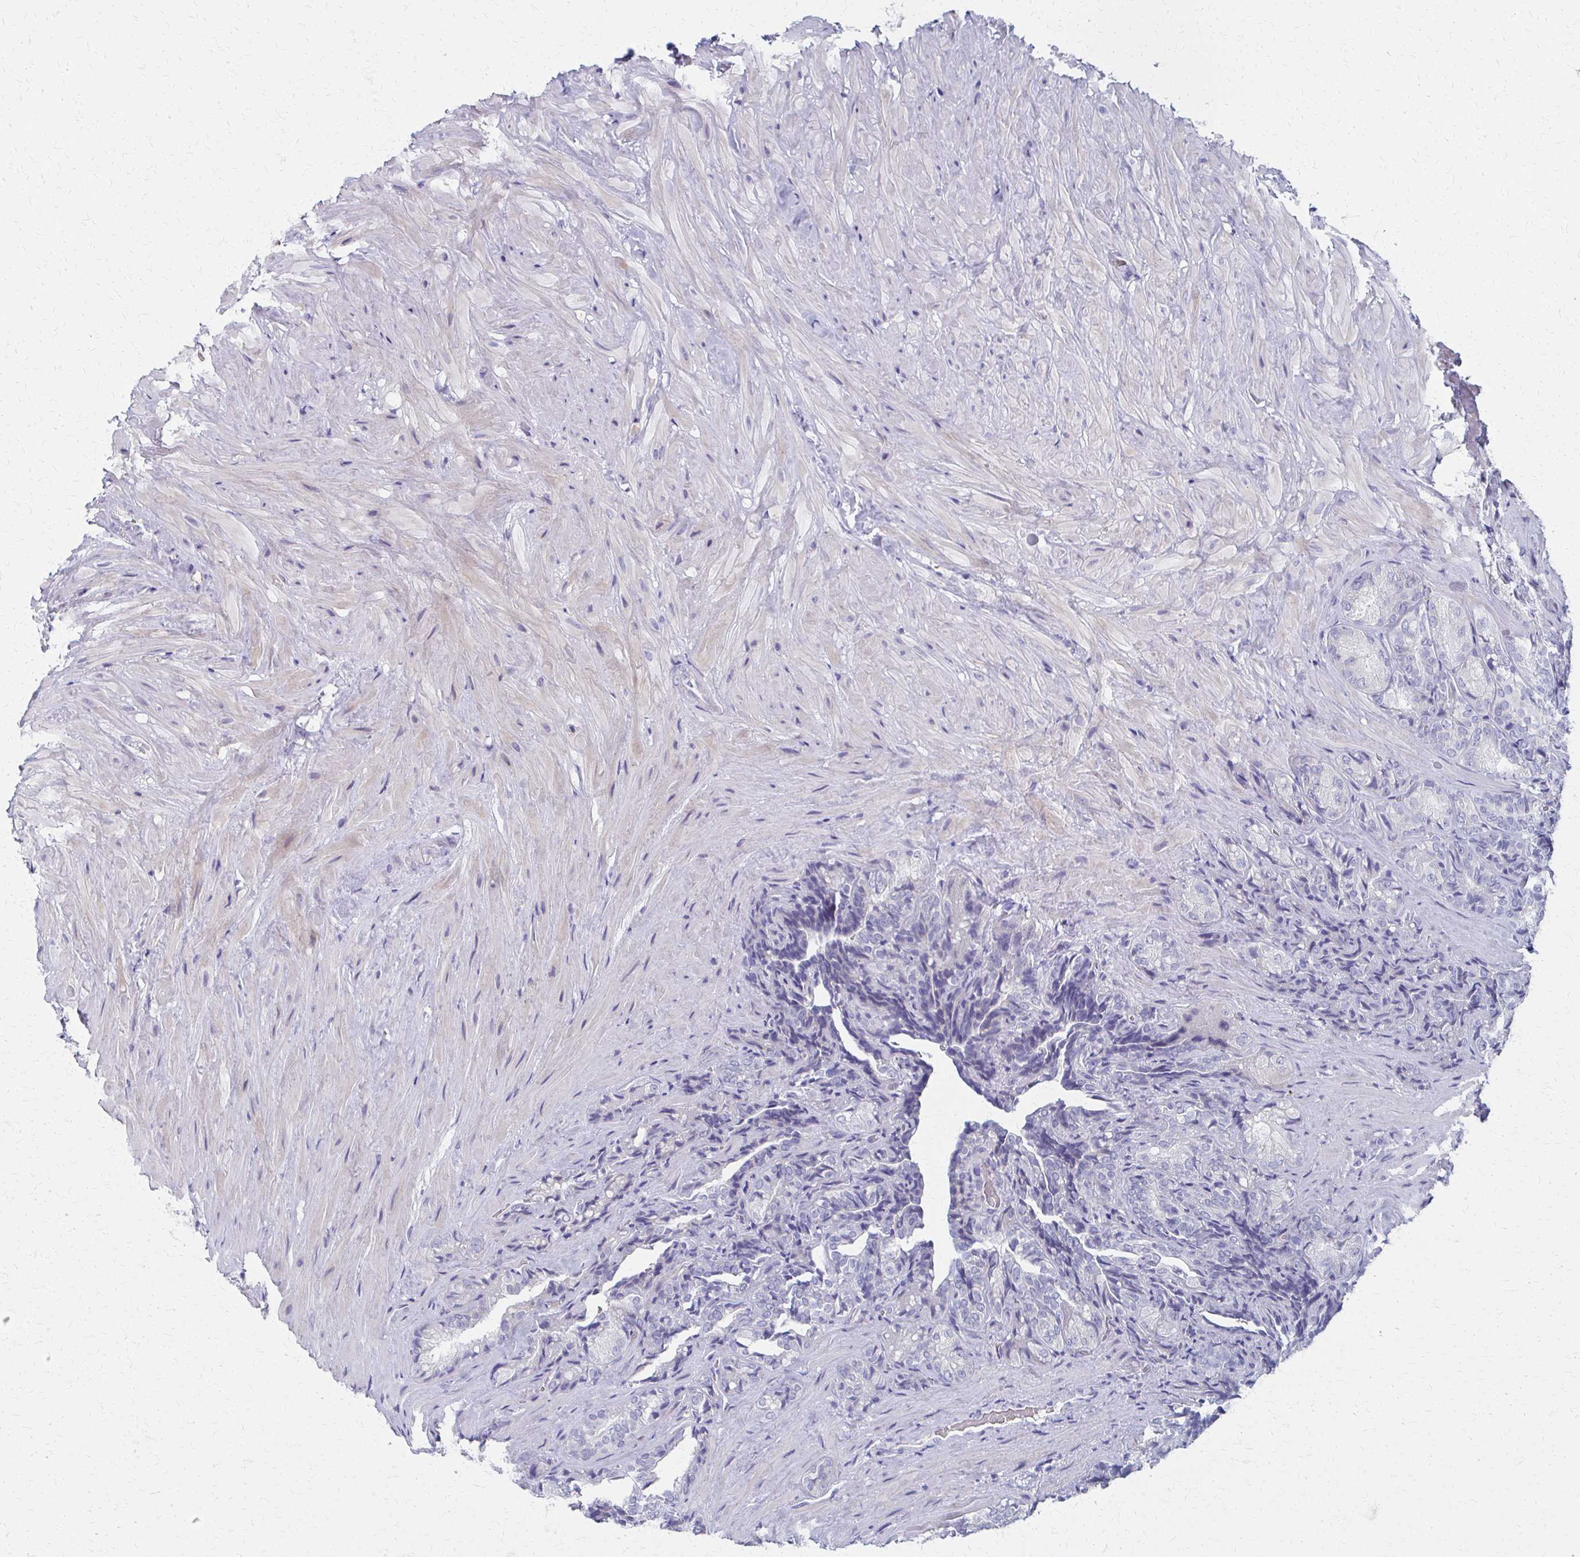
{"staining": {"intensity": "negative", "quantity": "none", "location": "none"}, "tissue": "seminal vesicle", "cell_type": "Glandular cells", "image_type": "normal", "snomed": [{"axis": "morphology", "description": "Normal tissue, NOS"}, {"axis": "topography", "description": "Seminal veicle"}], "caption": "Immunohistochemistry micrograph of unremarkable seminal vesicle stained for a protein (brown), which exhibits no staining in glandular cells.", "gene": "MS4A2", "patient": {"sex": "male", "age": 68}}